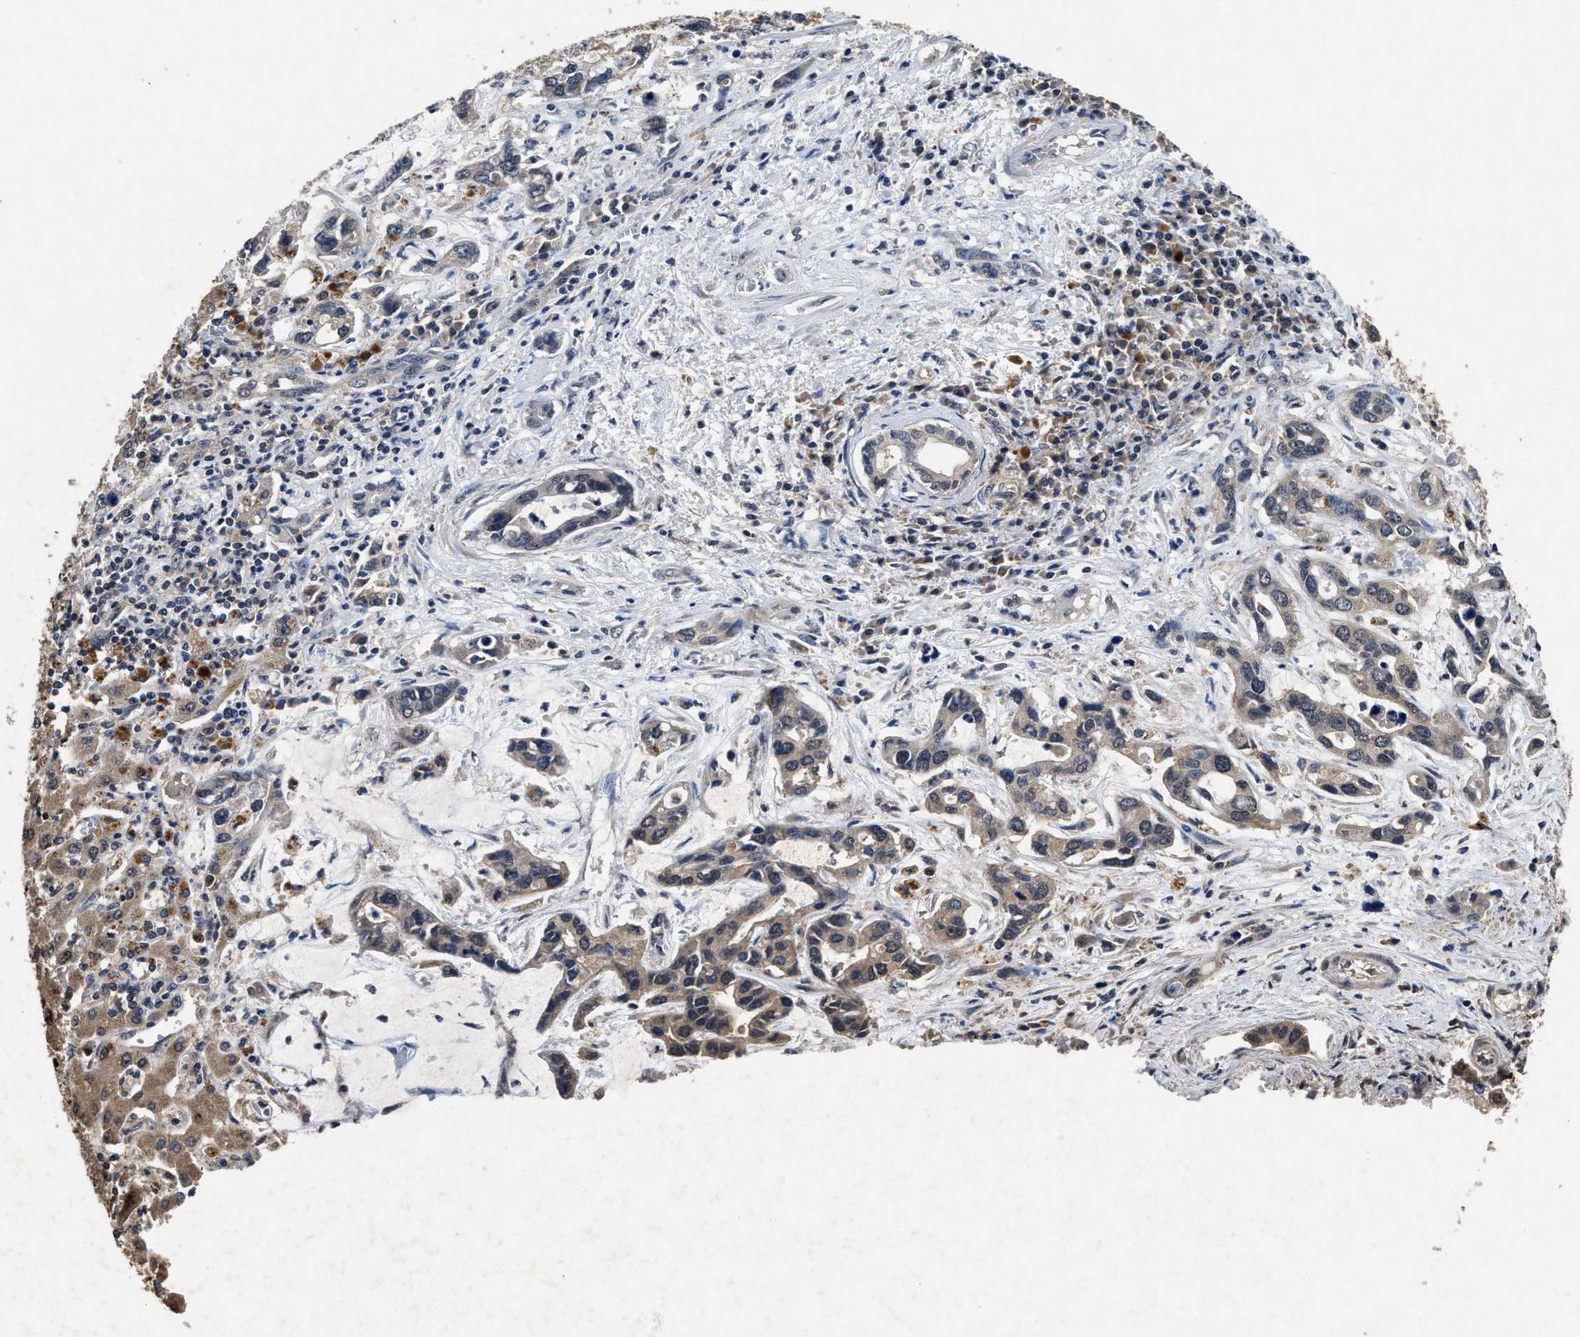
{"staining": {"intensity": "weak", "quantity": "<25%", "location": "cytoplasmic/membranous"}, "tissue": "liver cancer", "cell_type": "Tumor cells", "image_type": "cancer", "snomed": [{"axis": "morphology", "description": "Cholangiocarcinoma"}, {"axis": "topography", "description": "Liver"}], "caption": "This is an IHC micrograph of human liver cholangiocarcinoma. There is no expression in tumor cells.", "gene": "PDAP1", "patient": {"sex": "female", "age": 65}}